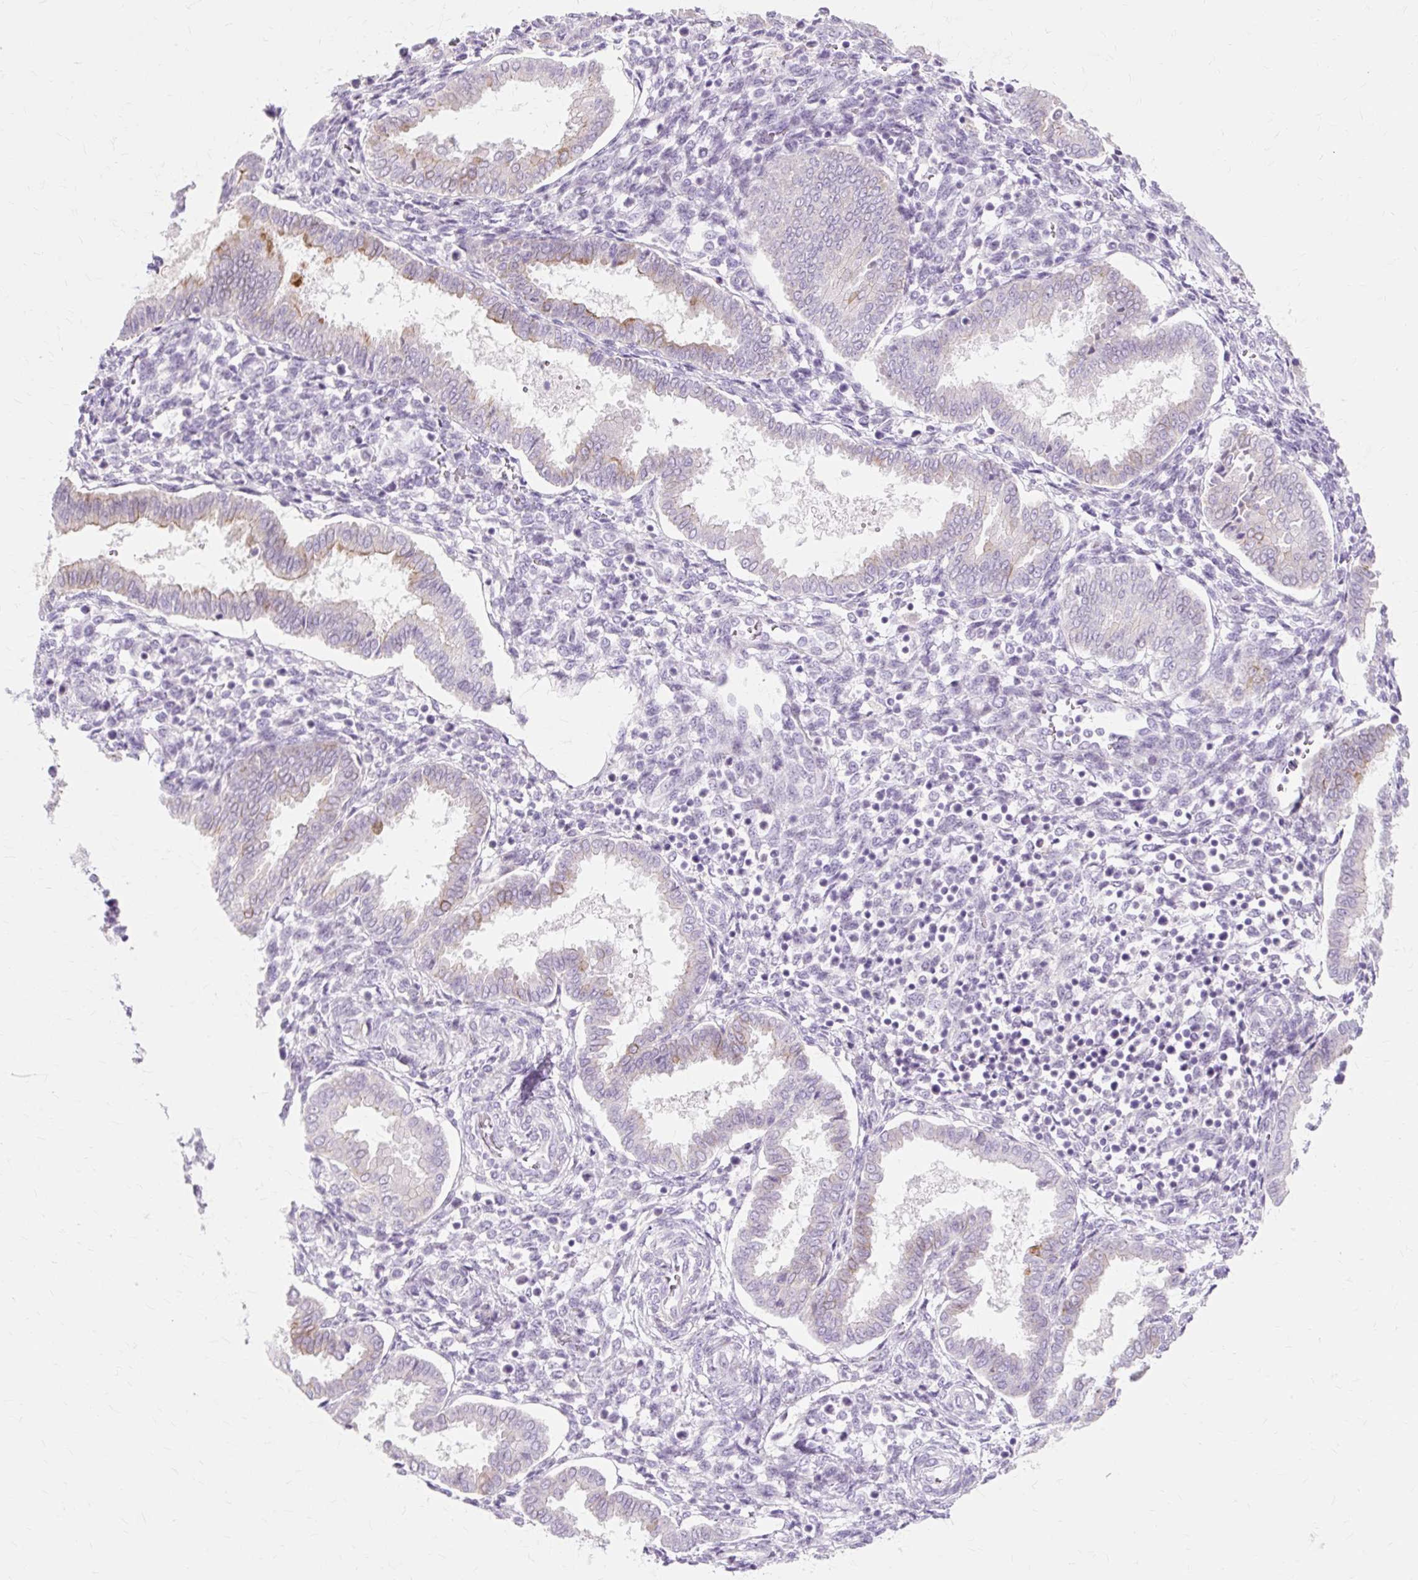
{"staining": {"intensity": "negative", "quantity": "none", "location": "none"}, "tissue": "endometrium", "cell_type": "Cells in endometrial stroma", "image_type": "normal", "snomed": [{"axis": "morphology", "description": "Normal tissue, NOS"}, {"axis": "topography", "description": "Endometrium"}], "caption": "Normal endometrium was stained to show a protein in brown. There is no significant staining in cells in endometrial stroma. (Stains: DAB IHC with hematoxylin counter stain, Microscopy: brightfield microscopy at high magnification).", "gene": "IRX2", "patient": {"sex": "female", "age": 24}}